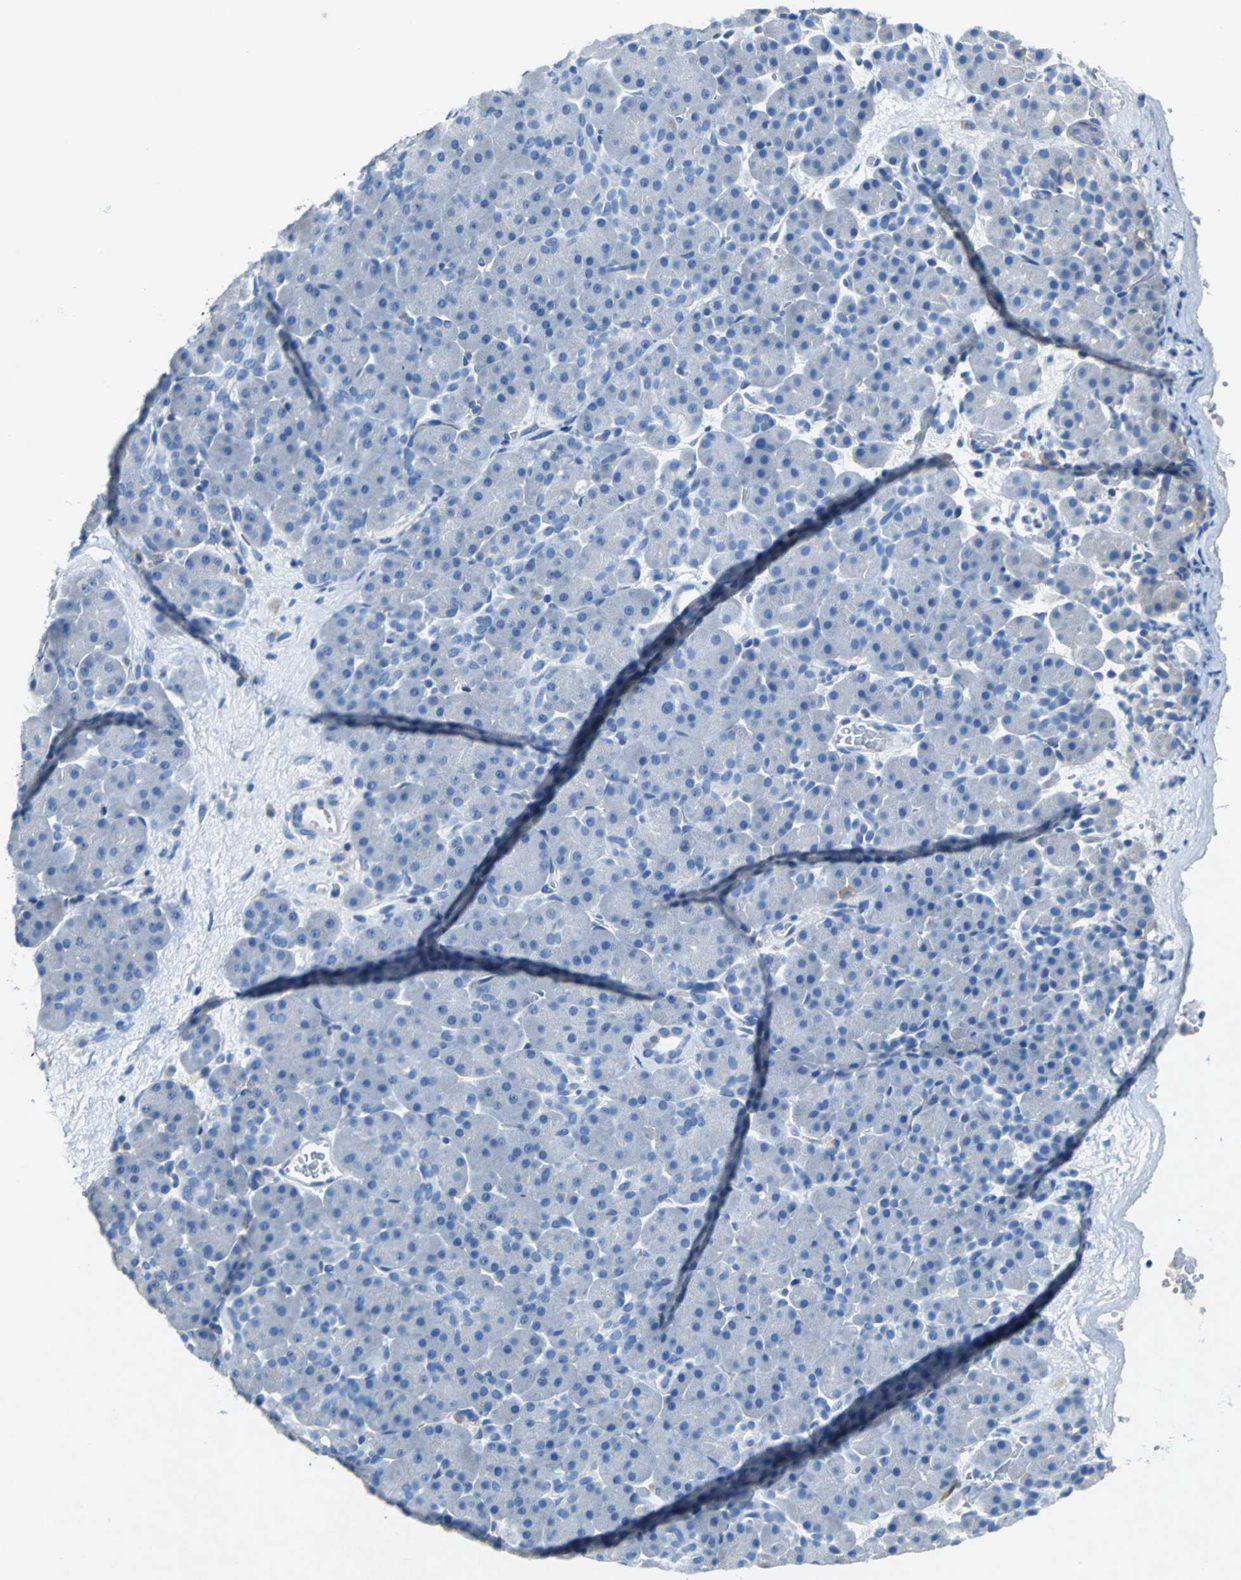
{"staining": {"intensity": "negative", "quantity": "none", "location": "none"}, "tissue": "pancreas", "cell_type": "Exocrine glandular cells", "image_type": "normal", "snomed": [{"axis": "morphology", "description": "Normal tissue, NOS"}, {"axis": "topography", "description": "Pancreas"}], "caption": "DAB (3,3'-diaminobenzidine) immunohistochemical staining of normal human pancreas exhibits no significant expression in exocrine glandular cells.", "gene": "RPS13", "patient": {"sex": "male", "age": 66}}